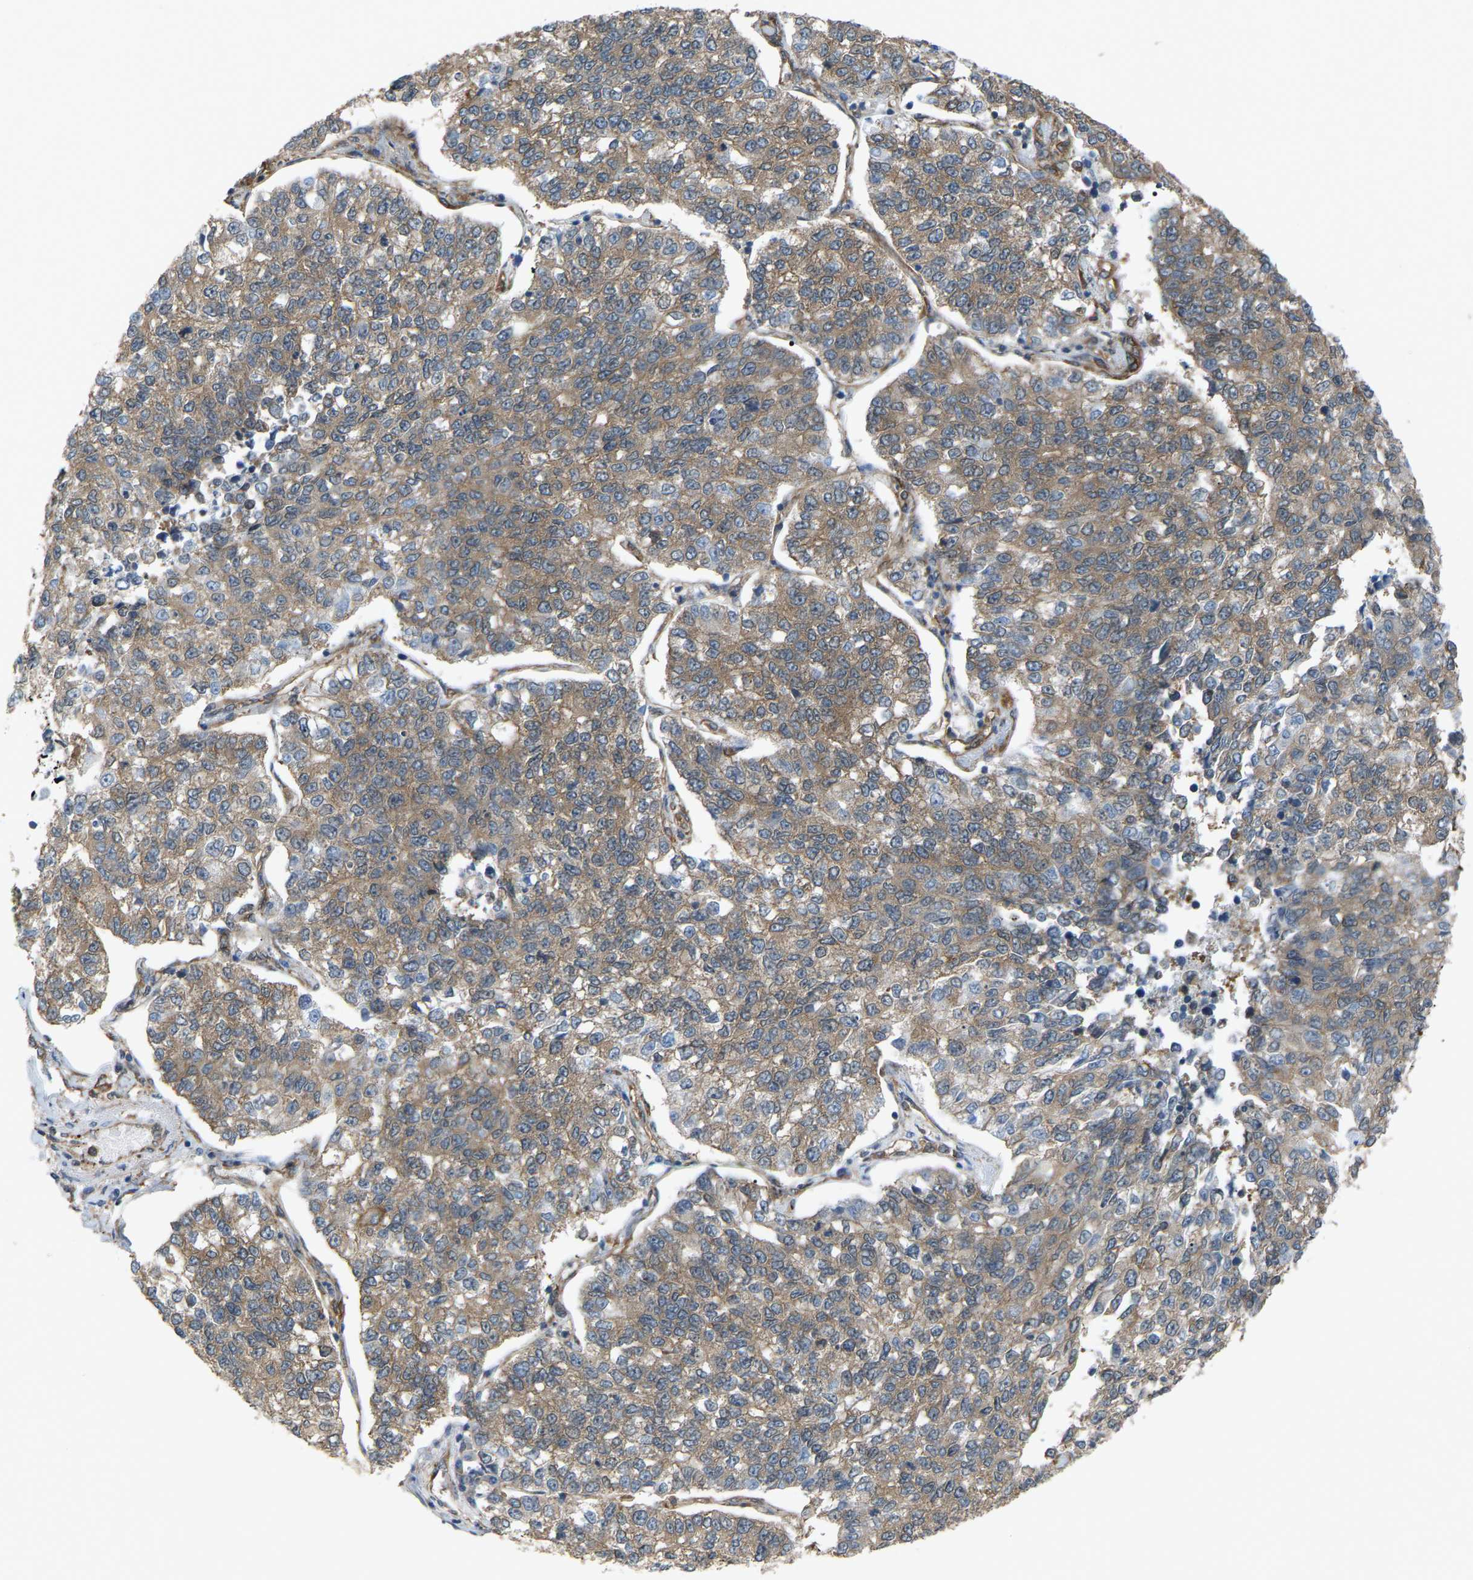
{"staining": {"intensity": "weak", "quantity": ">75%", "location": "cytoplasmic/membranous"}, "tissue": "lung cancer", "cell_type": "Tumor cells", "image_type": "cancer", "snomed": [{"axis": "morphology", "description": "Adenocarcinoma, NOS"}, {"axis": "topography", "description": "Lung"}], "caption": "An immunohistochemistry image of tumor tissue is shown. Protein staining in brown labels weak cytoplasmic/membranous positivity in lung cancer (adenocarcinoma) within tumor cells.", "gene": "PICALM", "patient": {"sex": "male", "age": 49}}